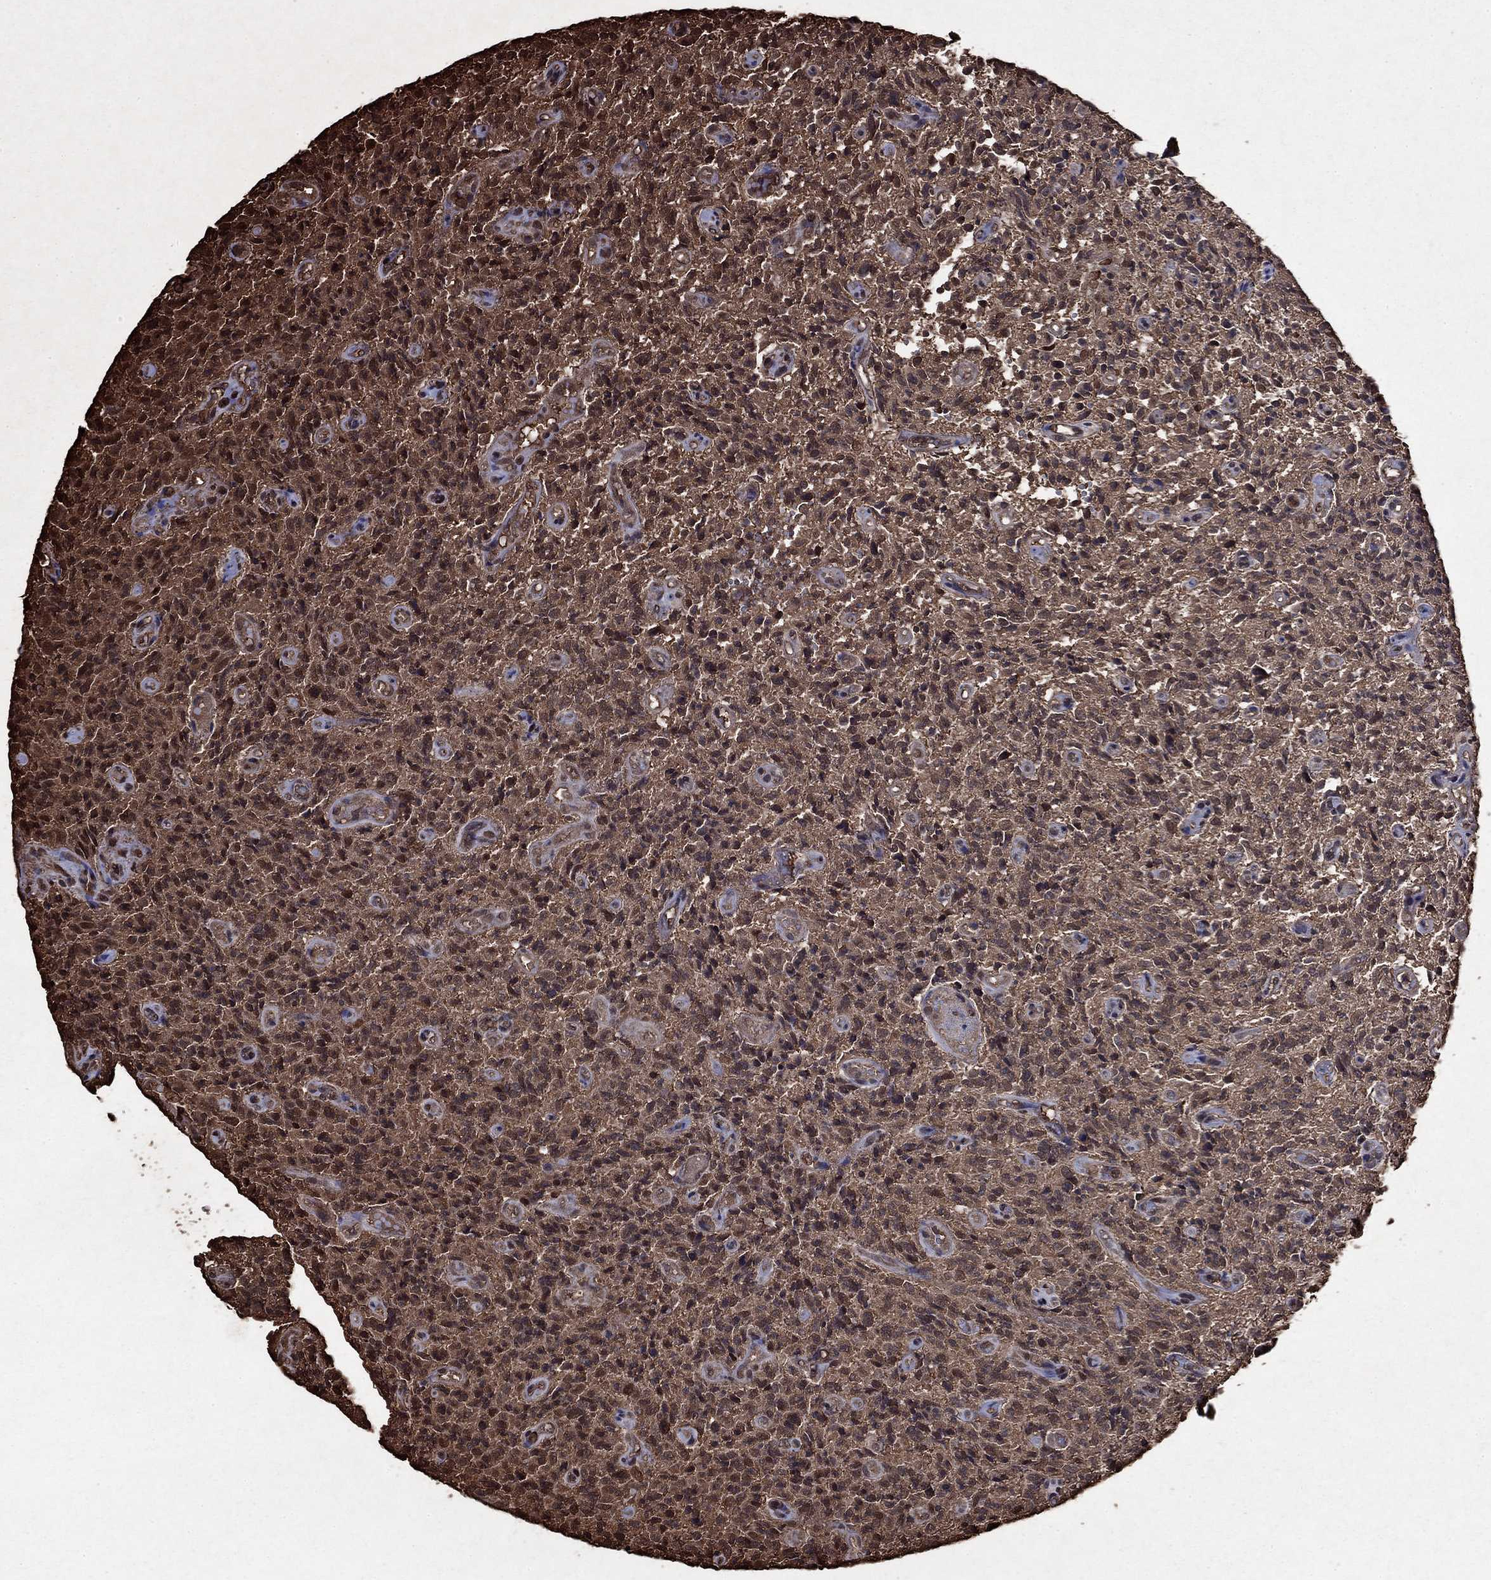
{"staining": {"intensity": "moderate", "quantity": ">75%", "location": "cytoplasmic/membranous"}, "tissue": "glioma", "cell_type": "Tumor cells", "image_type": "cancer", "snomed": [{"axis": "morphology", "description": "Glioma, malignant, High grade"}, {"axis": "topography", "description": "Brain"}], "caption": "Immunohistochemistry histopathology image of high-grade glioma (malignant) stained for a protein (brown), which exhibits medium levels of moderate cytoplasmic/membranous positivity in about >75% of tumor cells.", "gene": "GAPDH", "patient": {"sex": "male", "age": 64}}